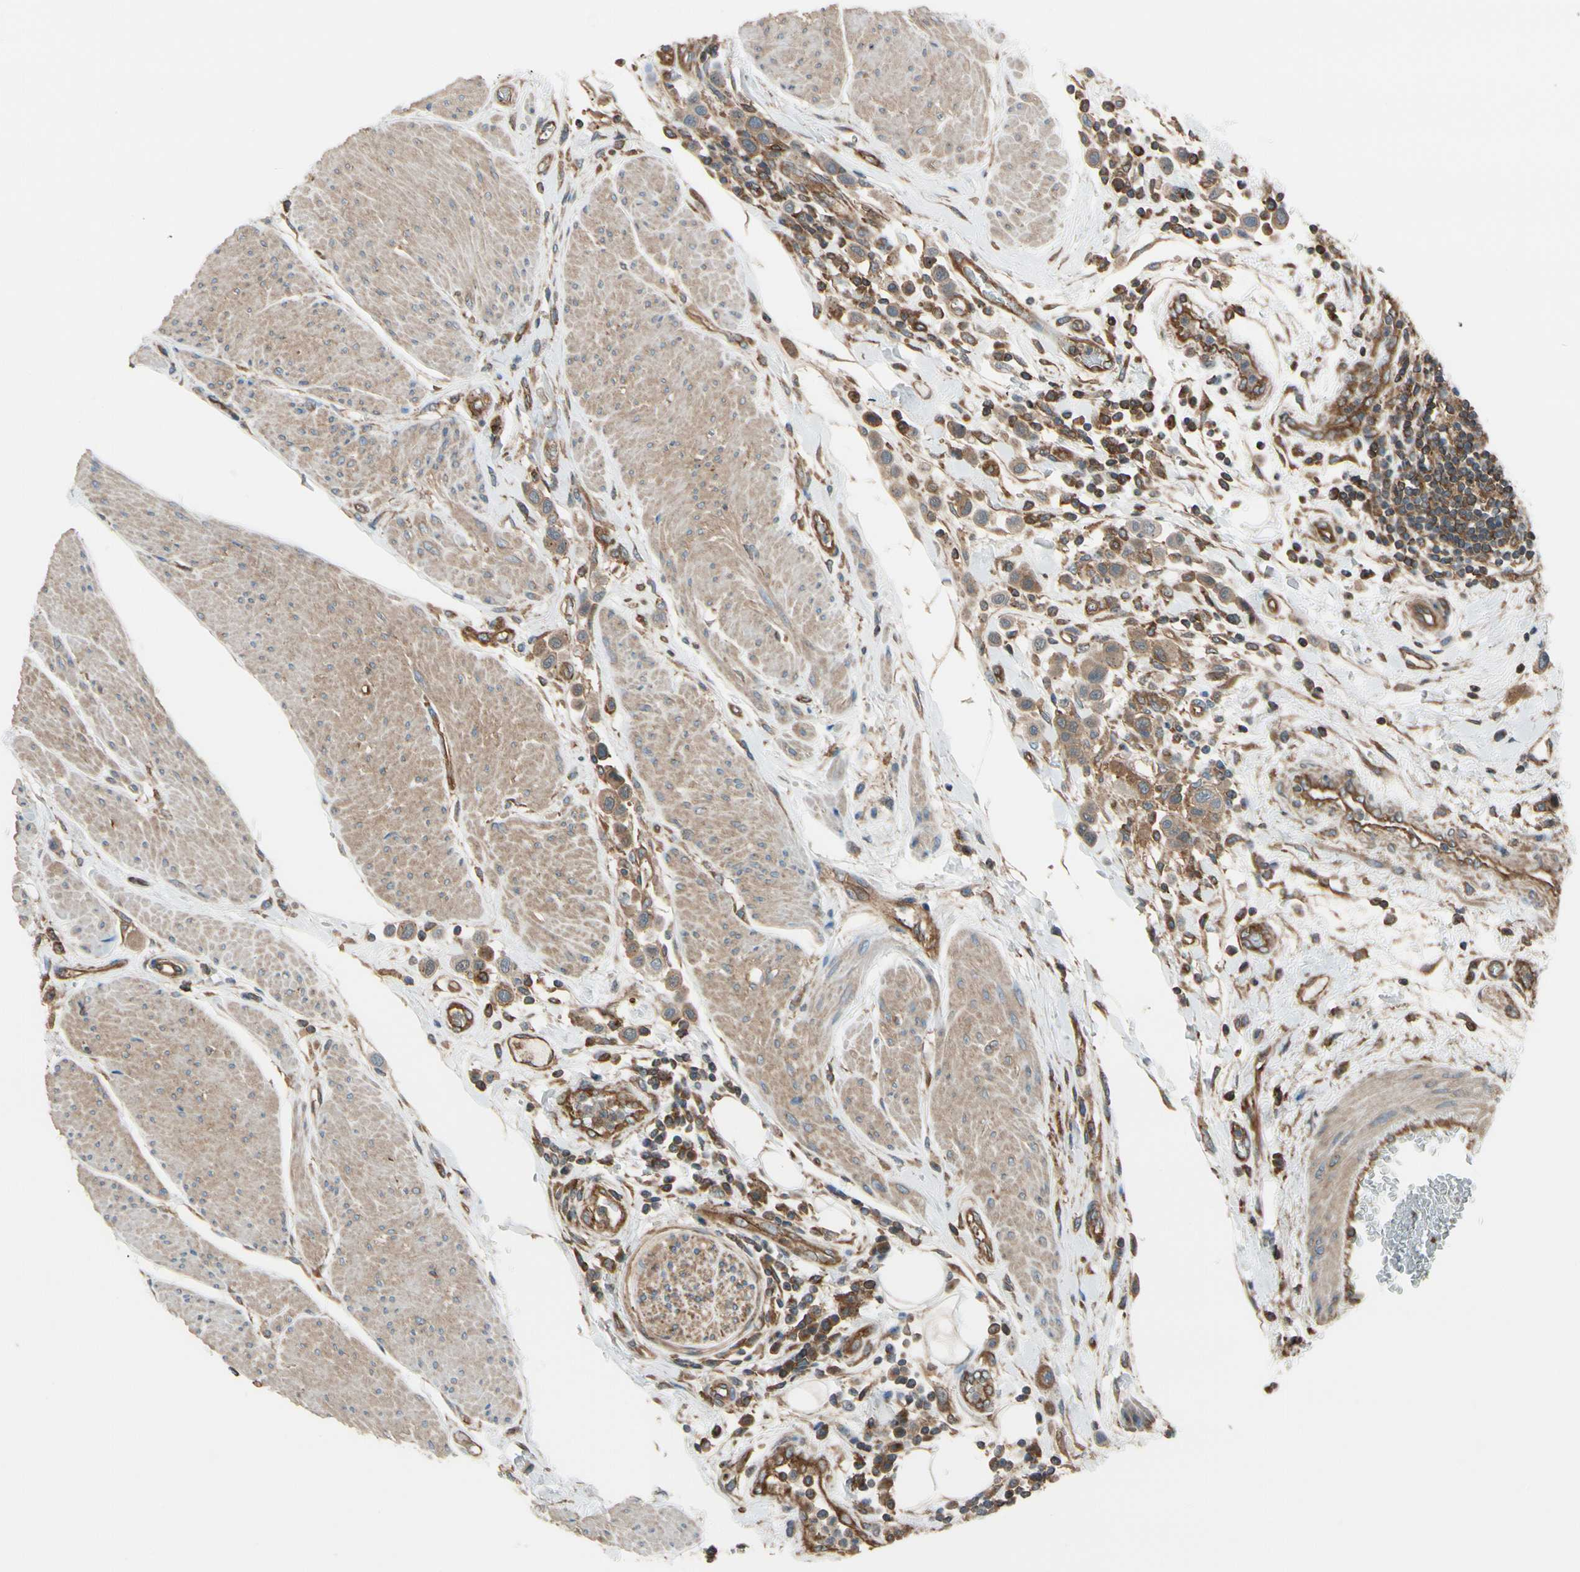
{"staining": {"intensity": "moderate", "quantity": "25%-75%", "location": "cytoplasmic/membranous"}, "tissue": "urothelial cancer", "cell_type": "Tumor cells", "image_type": "cancer", "snomed": [{"axis": "morphology", "description": "Urothelial carcinoma, High grade"}, {"axis": "topography", "description": "Urinary bladder"}], "caption": "Immunohistochemistry (IHC) micrograph of neoplastic tissue: urothelial carcinoma (high-grade) stained using immunohistochemistry (IHC) reveals medium levels of moderate protein expression localized specifically in the cytoplasmic/membranous of tumor cells, appearing as a cytoplasmic/membranous brown color.", "gene": "EPS15", "patient": {"sex": "male", "age": 50}}